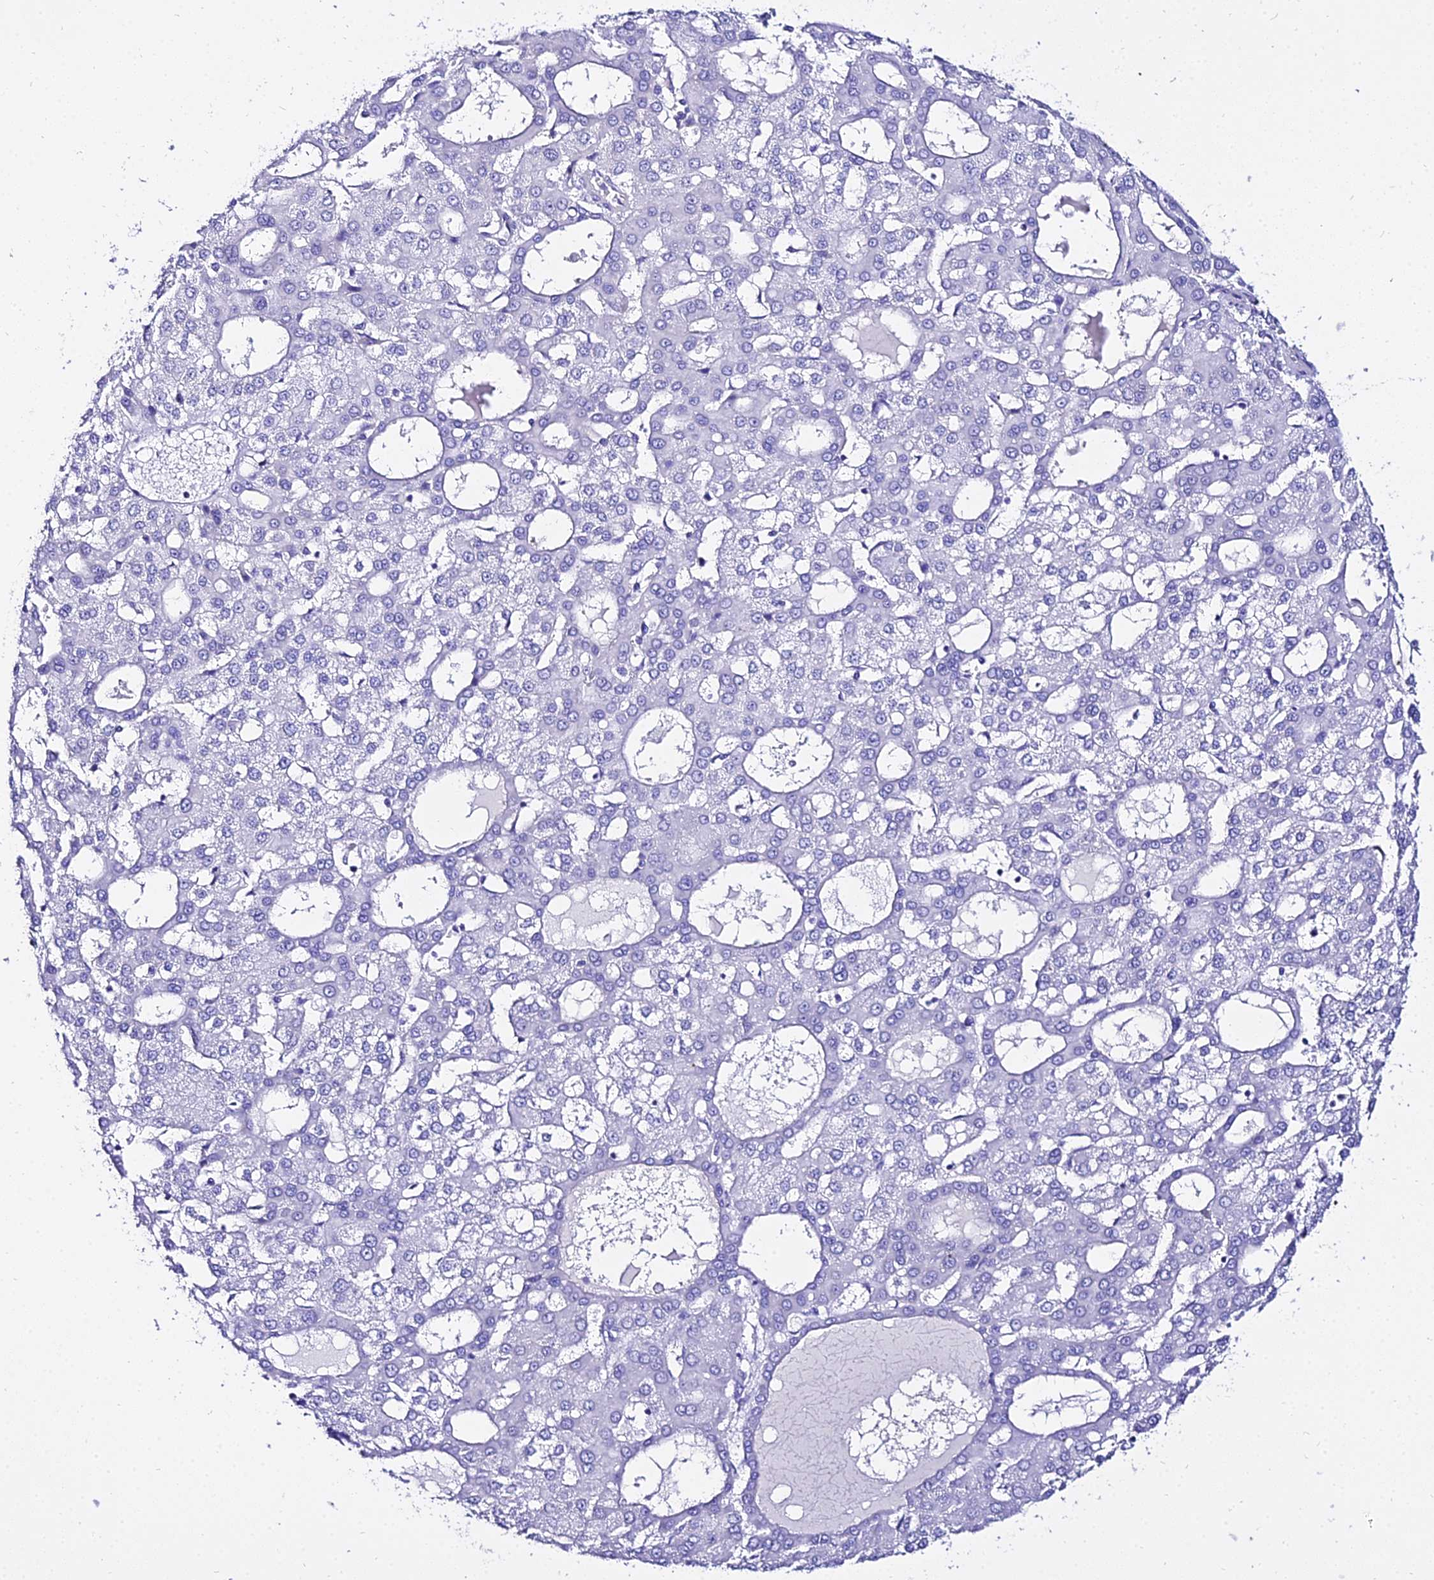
{"staining": {"intensity": "negative", "quantity": "none", "location": "none"}, "tissue": "liver cancer", "cell_type": "Tumor cells", "image_type": "cancer", "snomed": [{"axis": "morphology", "description": "Carcinoma, Hepatocellular, NOS"}, {"axis": "topography", "description": "Liver"}], "caption": "Tumor cells show no significant protein staining in hepatocellular carcinoma (liver).", "gene": "TUBA3D", "patient": {"sex": "male", "age": 47}}